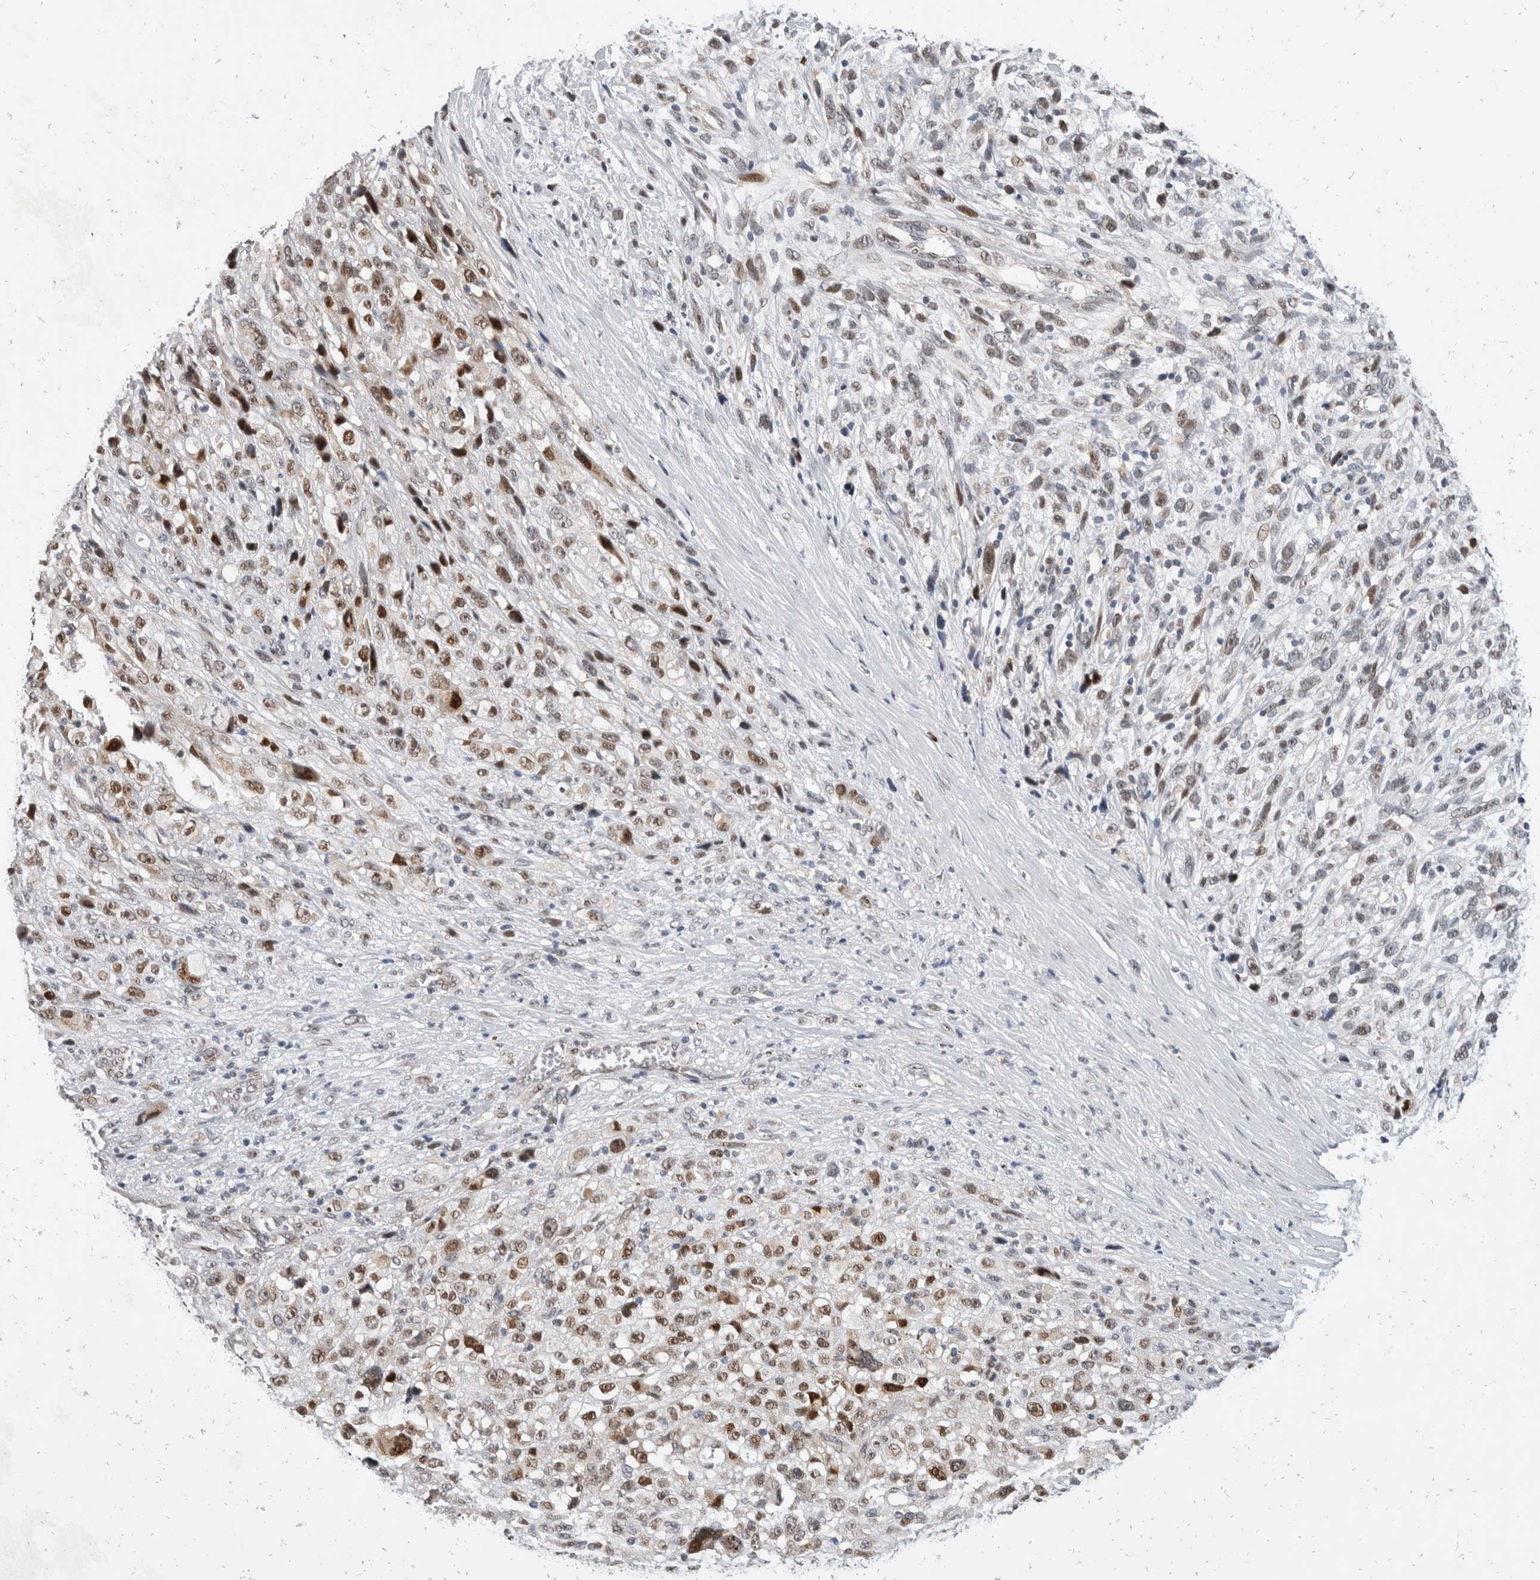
{"staining": {"intensity": "moderate", "quantity": "25%-75%", "location": "nuclear"}, "tissue": "melanoma", "cell_type": "Tumor cells", "image_type": "cancer", "snomed": [{"axis": "morphology", "description": "Malignant melanoma, NOS"}, {"axis": "topography", "description": "Skin"}], "caption": "IHC (DAB) staining of malignant melanoma demonstrates moderate nuclear protein positivity in approximately 25%-75% of tumor cells.", "gene": "ZNF703", "patient": {"sex": "female", "age": 55}}